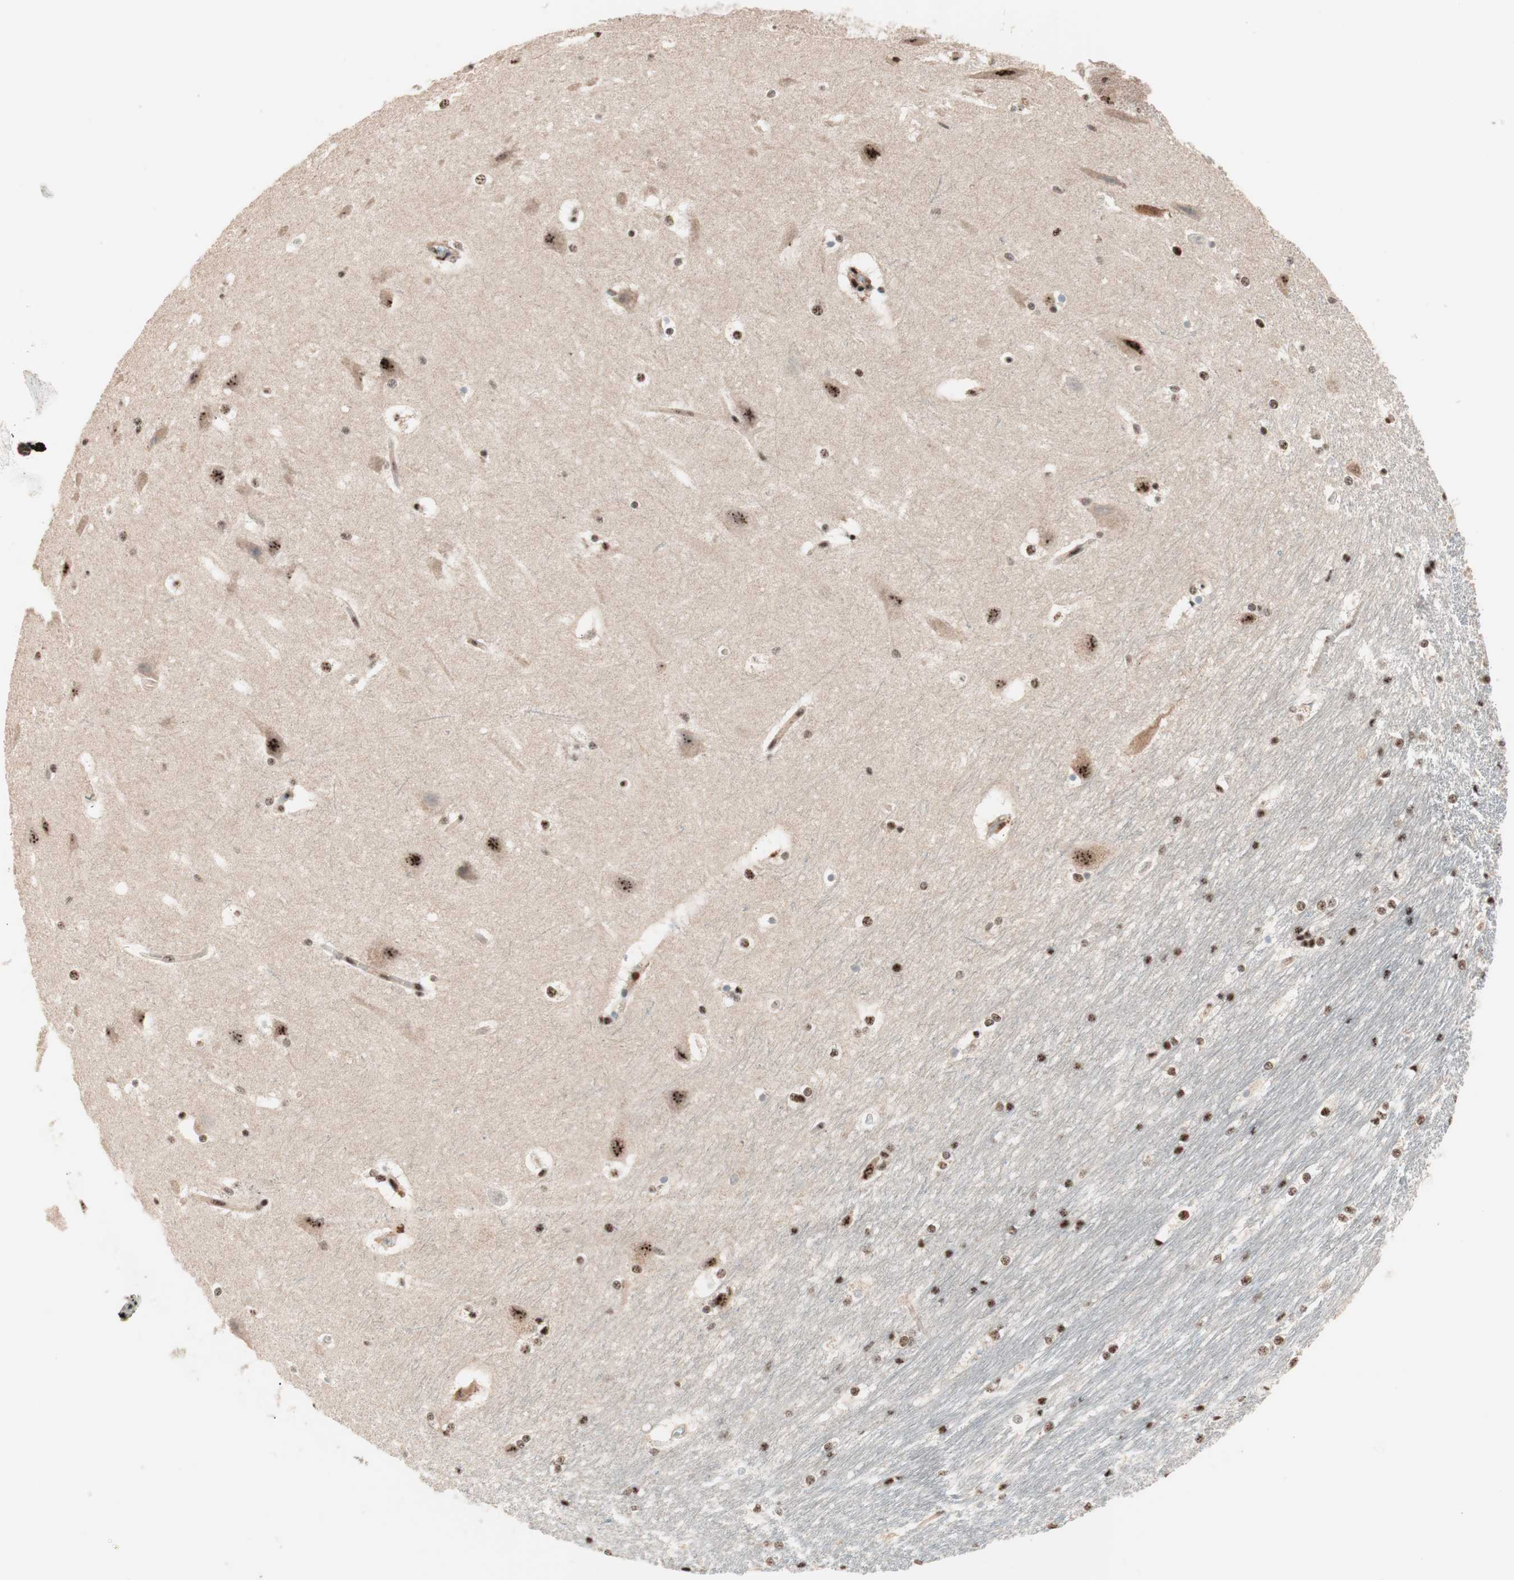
{"staining": {"intensity": "strong", "quantity": ">75%", "location": "nuclear"}, "tissue": "hippocampus", "cell_type": "Glial cells", "image_type": "normal", "snomed": [{"axis": "morphology", "description": "Normal tissue, NOS"}, {"axis": "topography", "description": "Hippocampus"}], "caption": "This photomicrograph displays immunohistochemistry (IHC) staining of unremarkable human hippocampus, with high strong nuclear staining in approximately >75% of glial cells.", "gene": "NR5A2", "patient": {"sex": "female", "age": 19}}